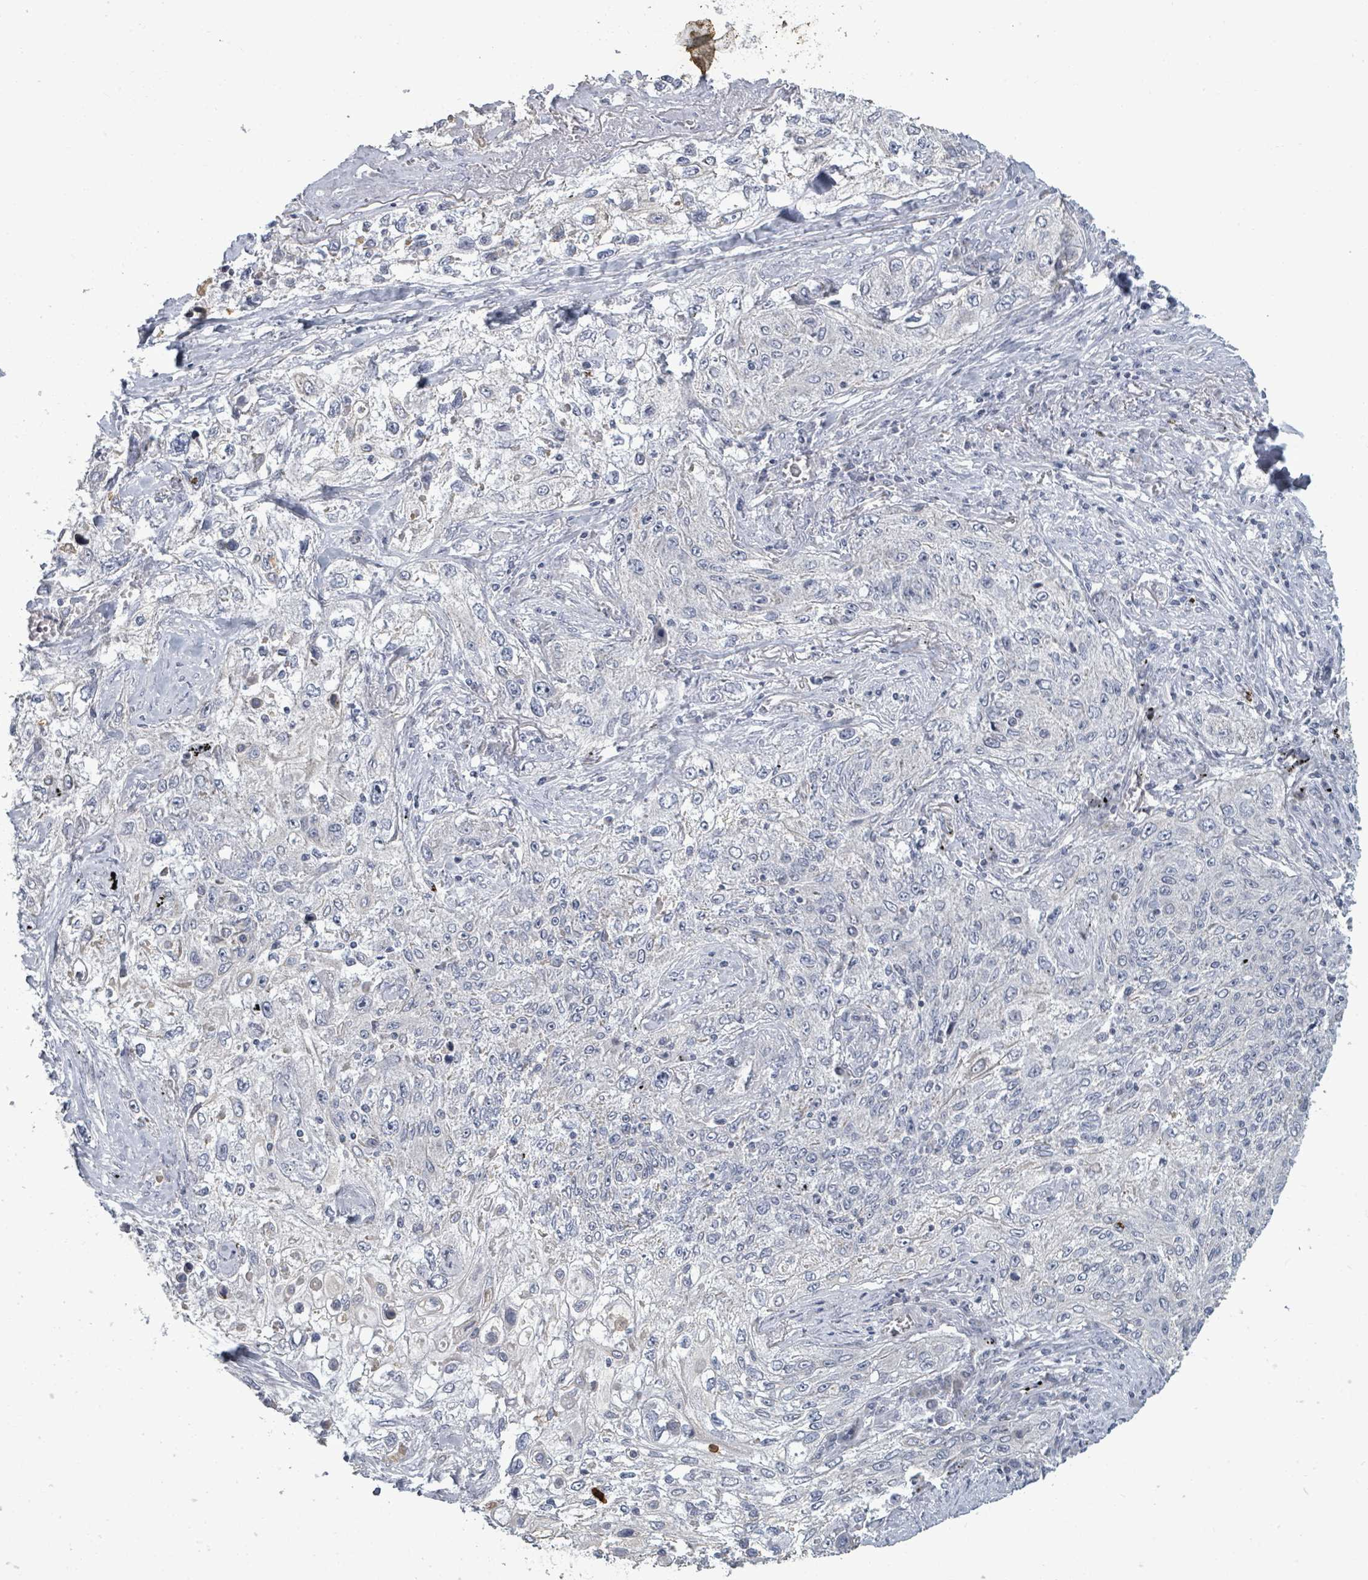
{"staining": {"intensity": "negative", "quantity": "none", "location": "none"}, "tissue": "lung cancer", "cell_type": "Tumor cells", "image_type": "cancer", "snomed": [{"axis": "morphology", "description": "Squamous cell carcinoma, NOS"}, {"axis": "topography", "description": "Lung"}], "caption": "The micrograph demonstrates no significant positivity in tumor cells of squamous cell carcinoma (lung).", "gene": "ASB12", "patient": {"sex": "female", "age": 69}}